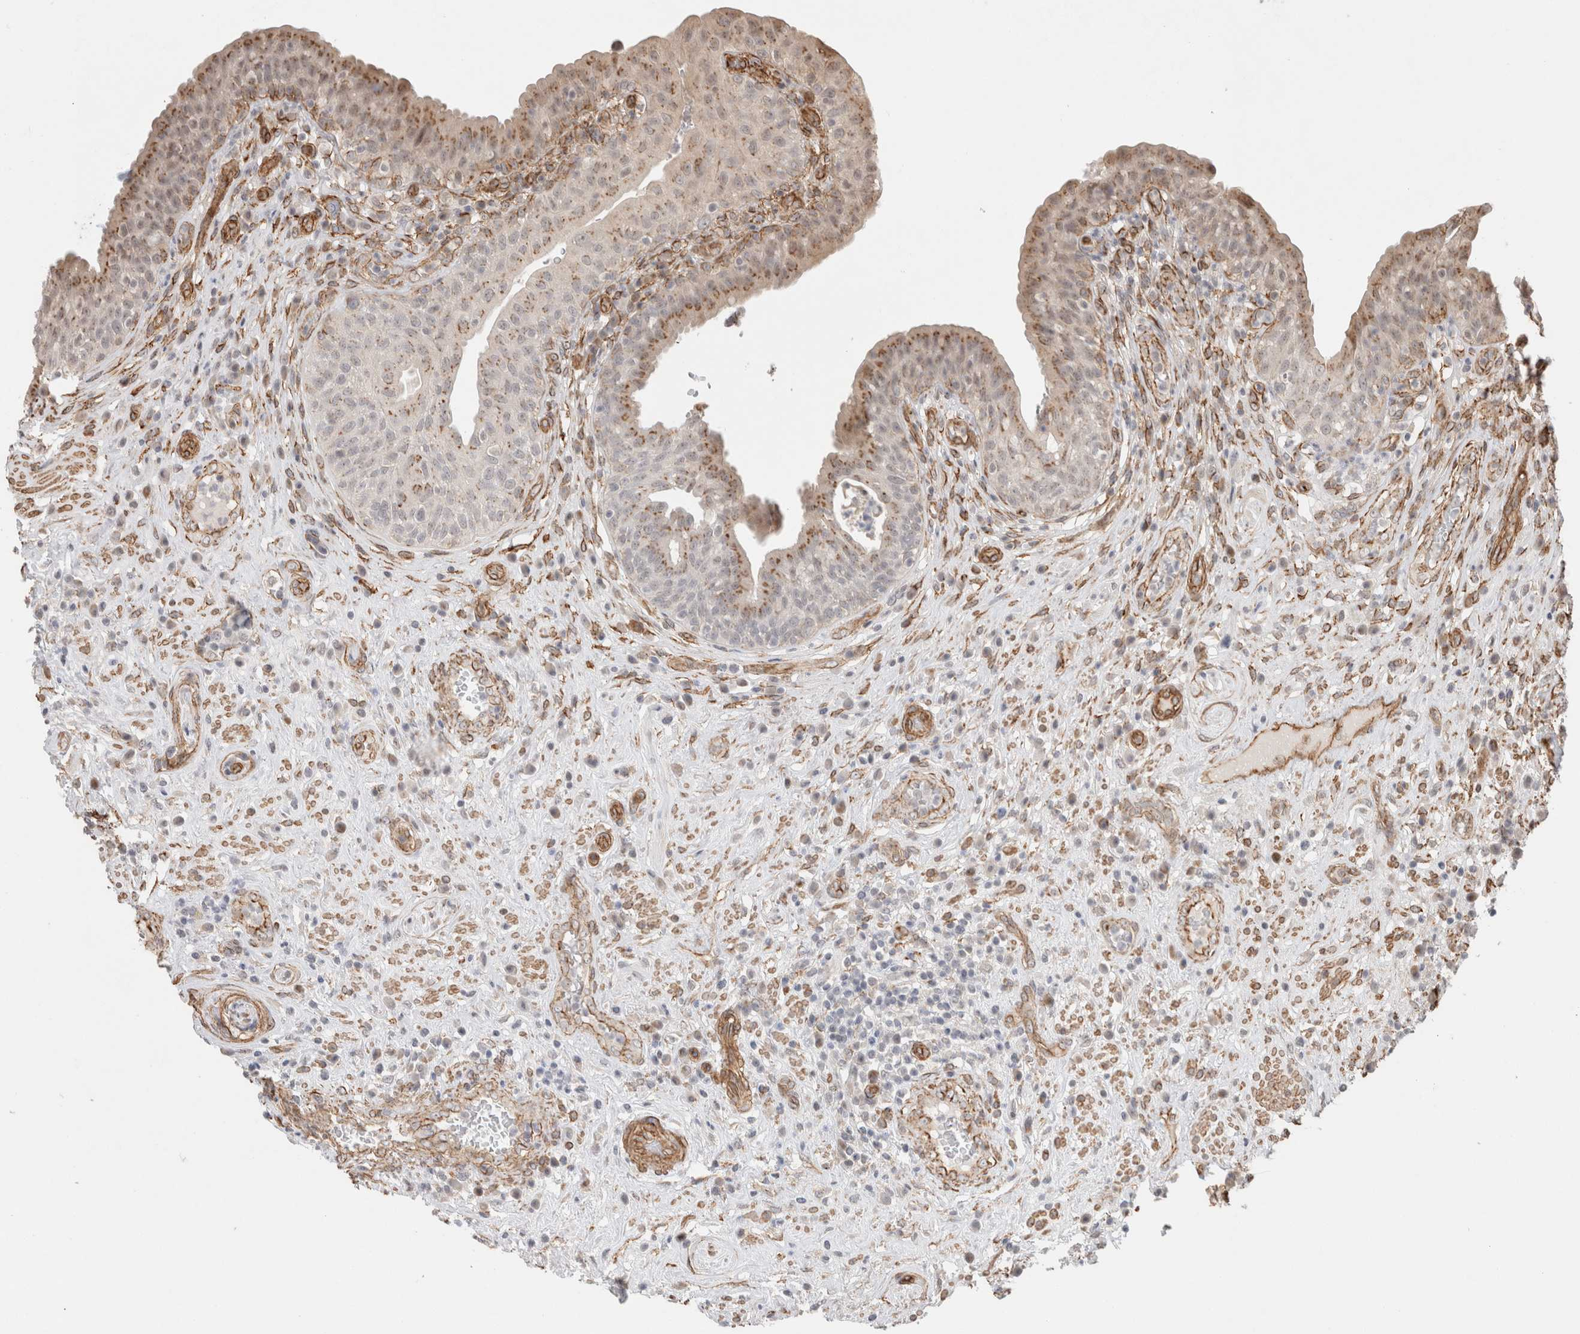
{"staining": {"intensity": "moderate", "quantity": "25%-75%", "location": "cytoplasmic/membranous"}, "tissue": "urinary bladder", "cell_type": "Urothelial cells", "image_type": "normal", "snomed": [{"axis": "morphology", "description": "Normal tissue, NOS"}, {"axis": "topography", "description": "Urinary bladder"}], "caption": "Urinary bladder stained for a protein exhibits moderate cytoplasmic/membranous positivity in urothelial cells. The protein of interest is shown in brown color, while the nuclei are stained blue.", "gene": "CAAP1", "patient": {"sex": "female", "age": 62}}